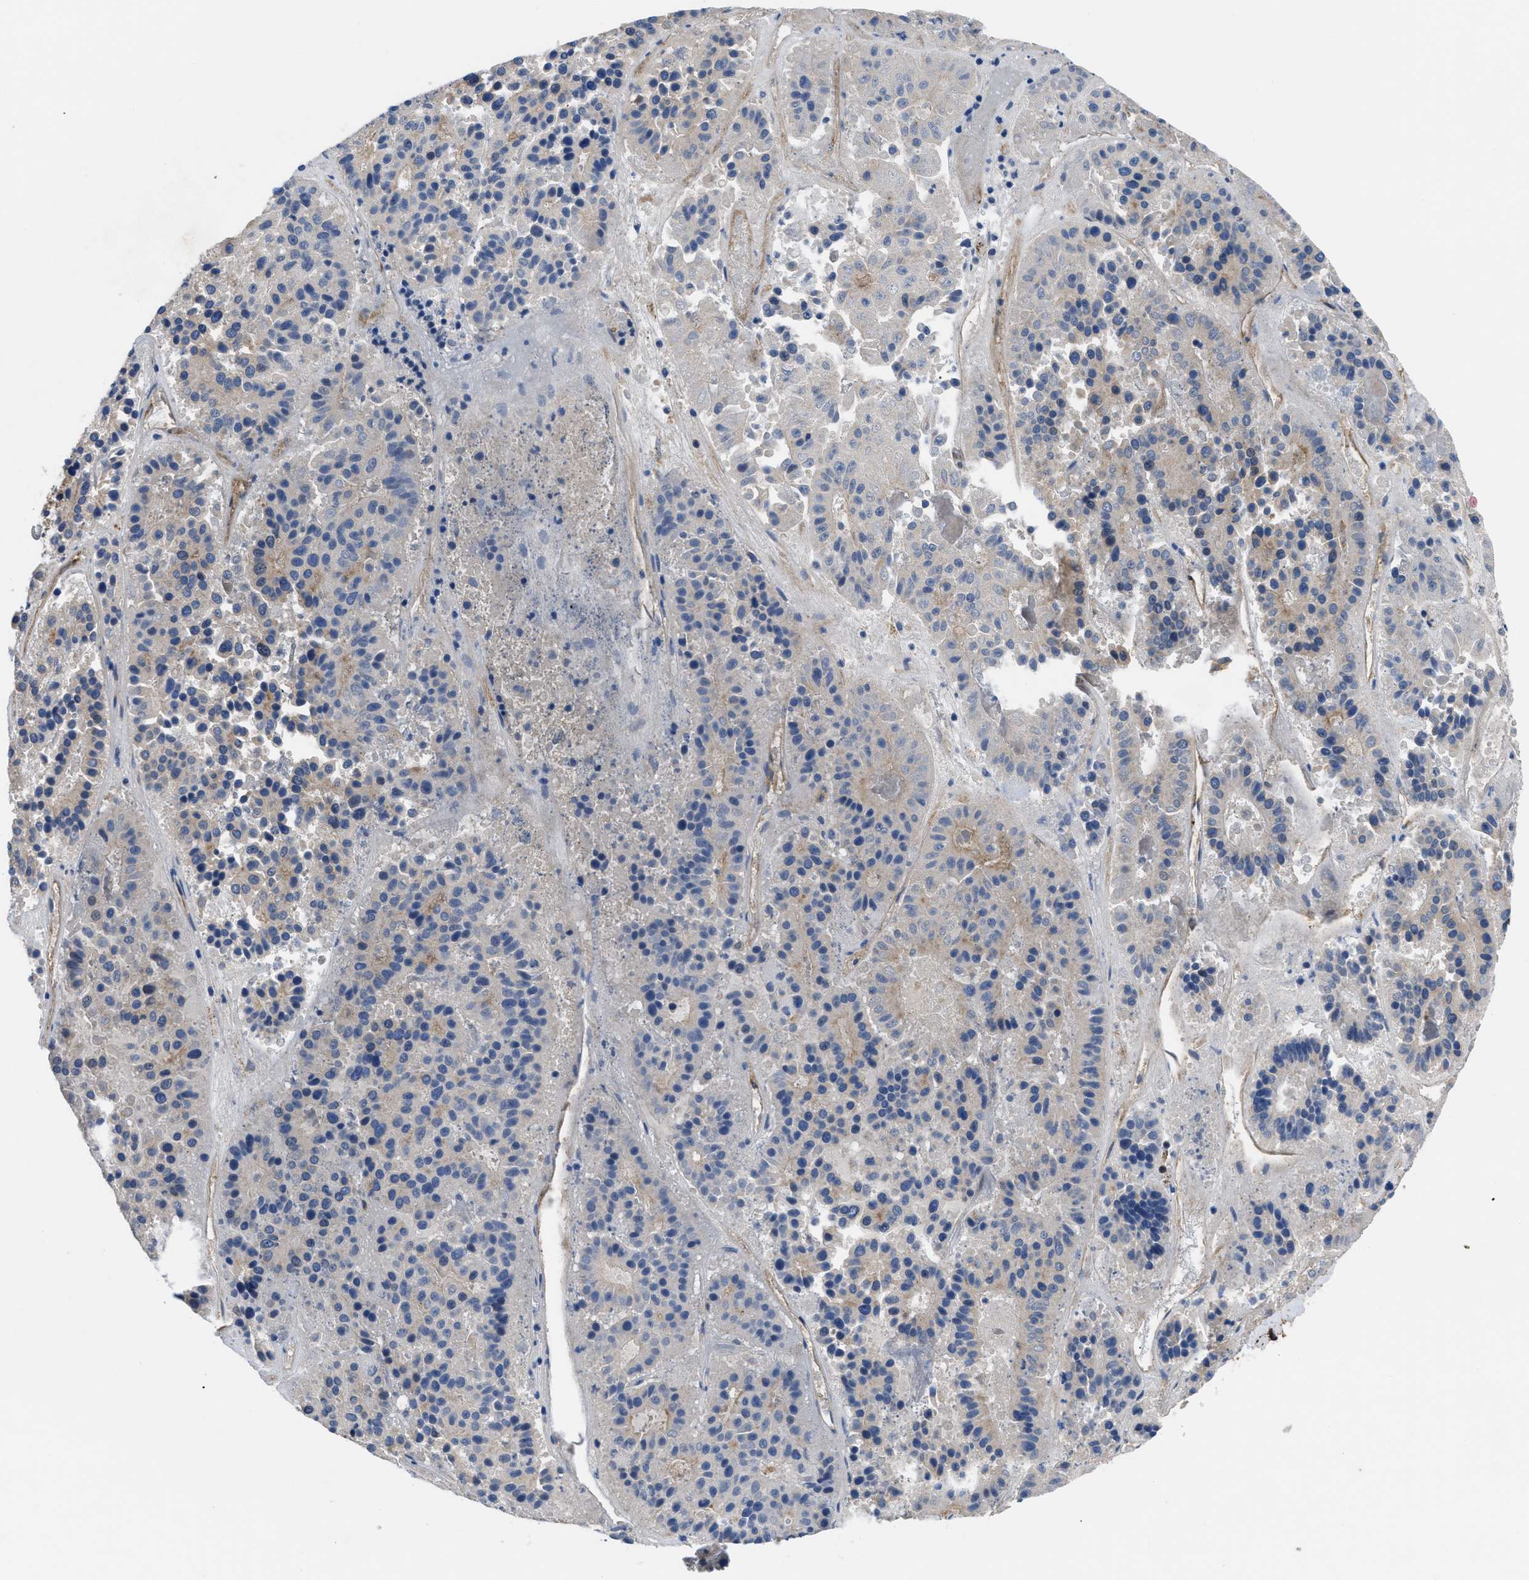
{"staining": {"intensity": "negative", "quantity": "none", "location": "none"}, "tissue": "pancreatic cancer", "cell_type": "Tumor cells", "image_type": "cancer", "snomed": [{"axis": "morphology", "description": "Adenocarcinoma, NOS"}, {"axis": "topography", "description": "Pancreas"}], "caption": "High power microscopy image of an immunohistochemistry photomicrograph of pancreatic cancer, revealing no significant positivity in tumor cells.", "gene": "NT5E", "patient": {"sex": "male", "age": 50}}